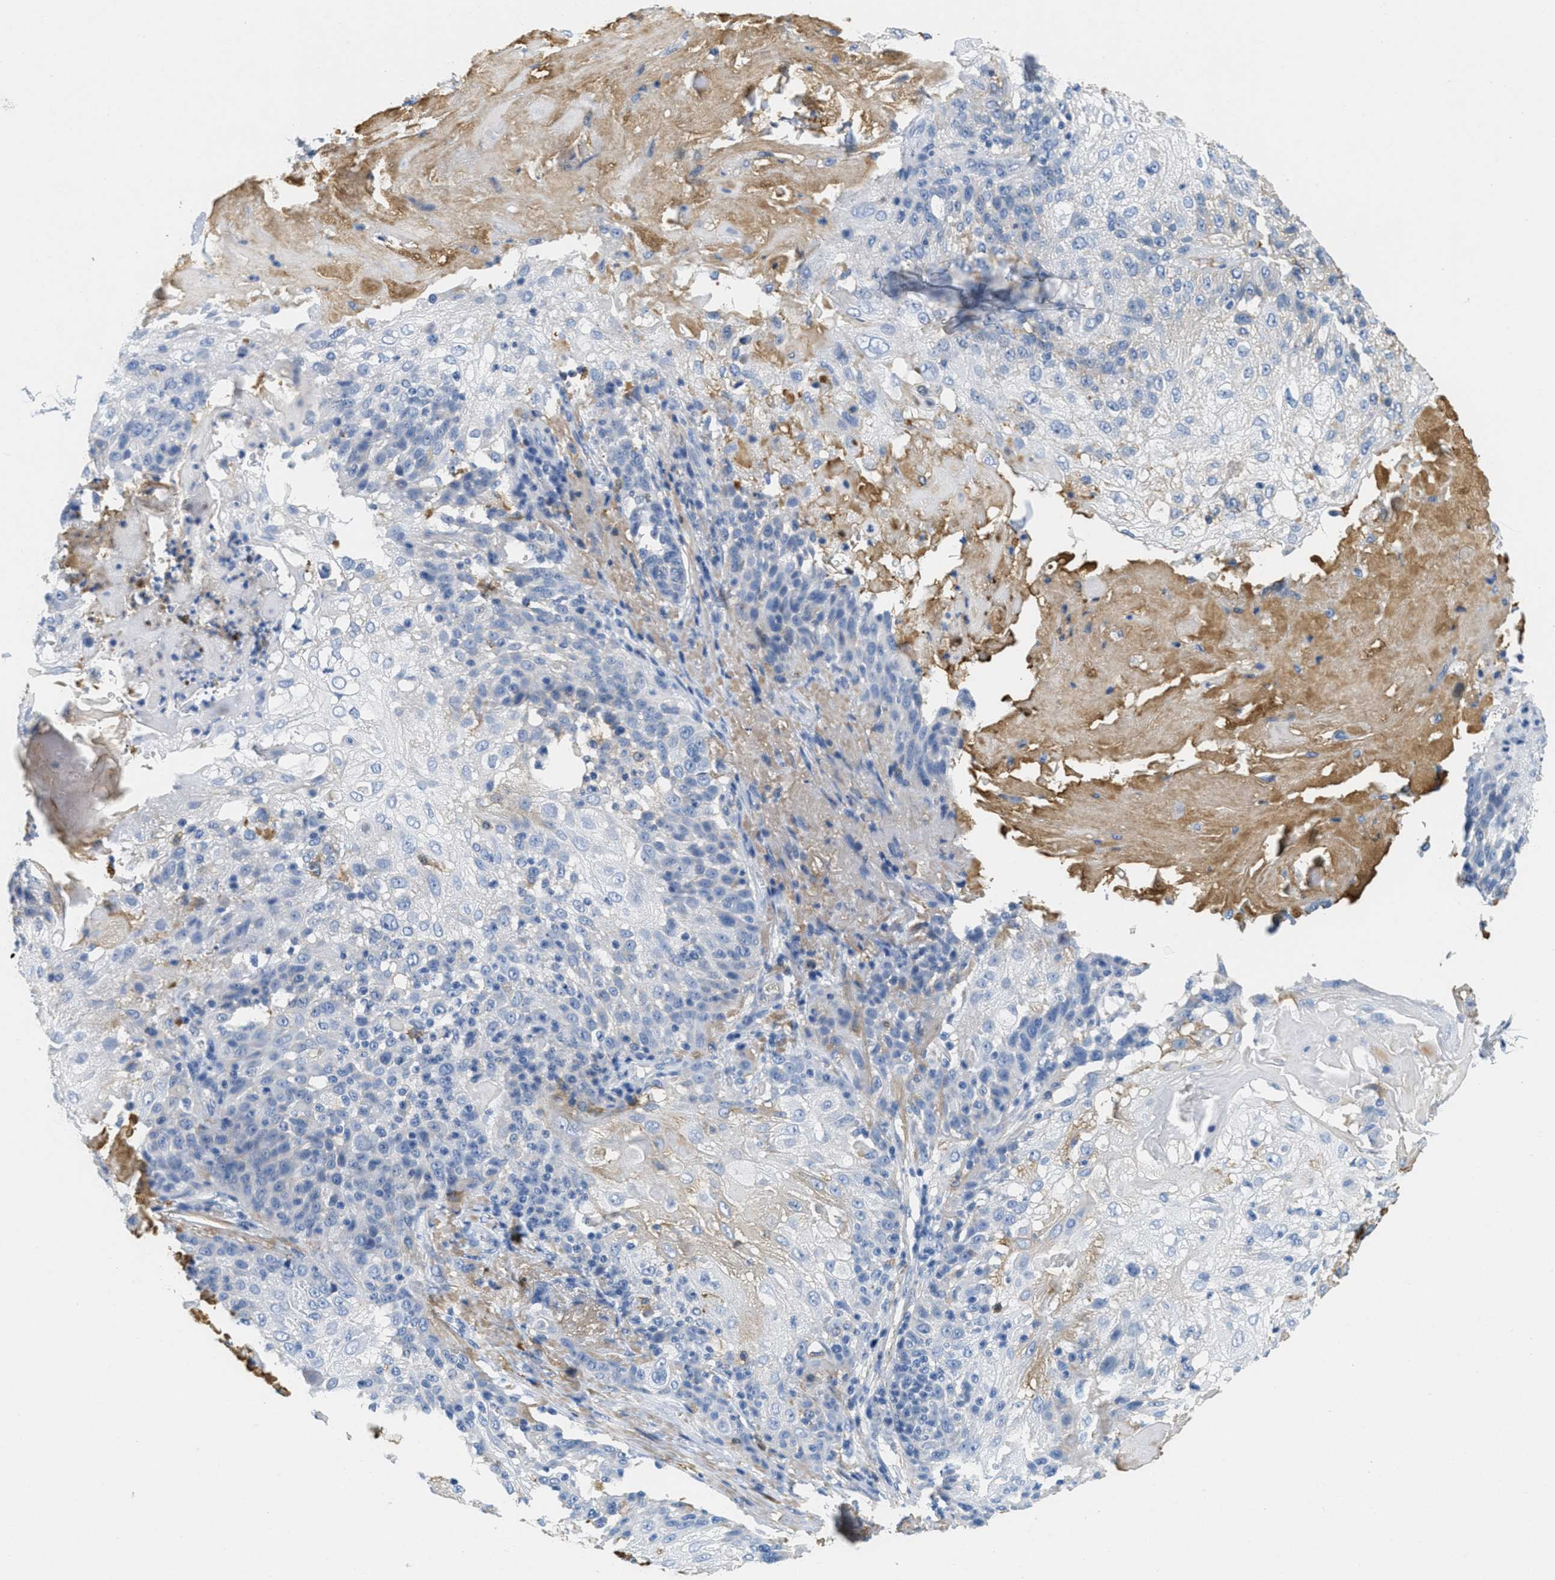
{"staining": {"intensity": "negative", "quantity": "none", "location": "none"}, "tissue": "skin cancer", "cell_type": "Tumor cells", "image_type": "cancer", "snomed": [{"axis": "morphology", "description": "Normal tissue, NOS"}, {"axis": "morphology", "description": "Squamous cell carcinoma, NOS"}, {"axis": "topography", "description": "Skin"}], "caption": "A high-resolution micrograph shows IHC staining of skin cancer, which reveals no significant staining in tumor cells.", "gene": "SERPINA1", "patient": {"sex": "female", "age": 83}}